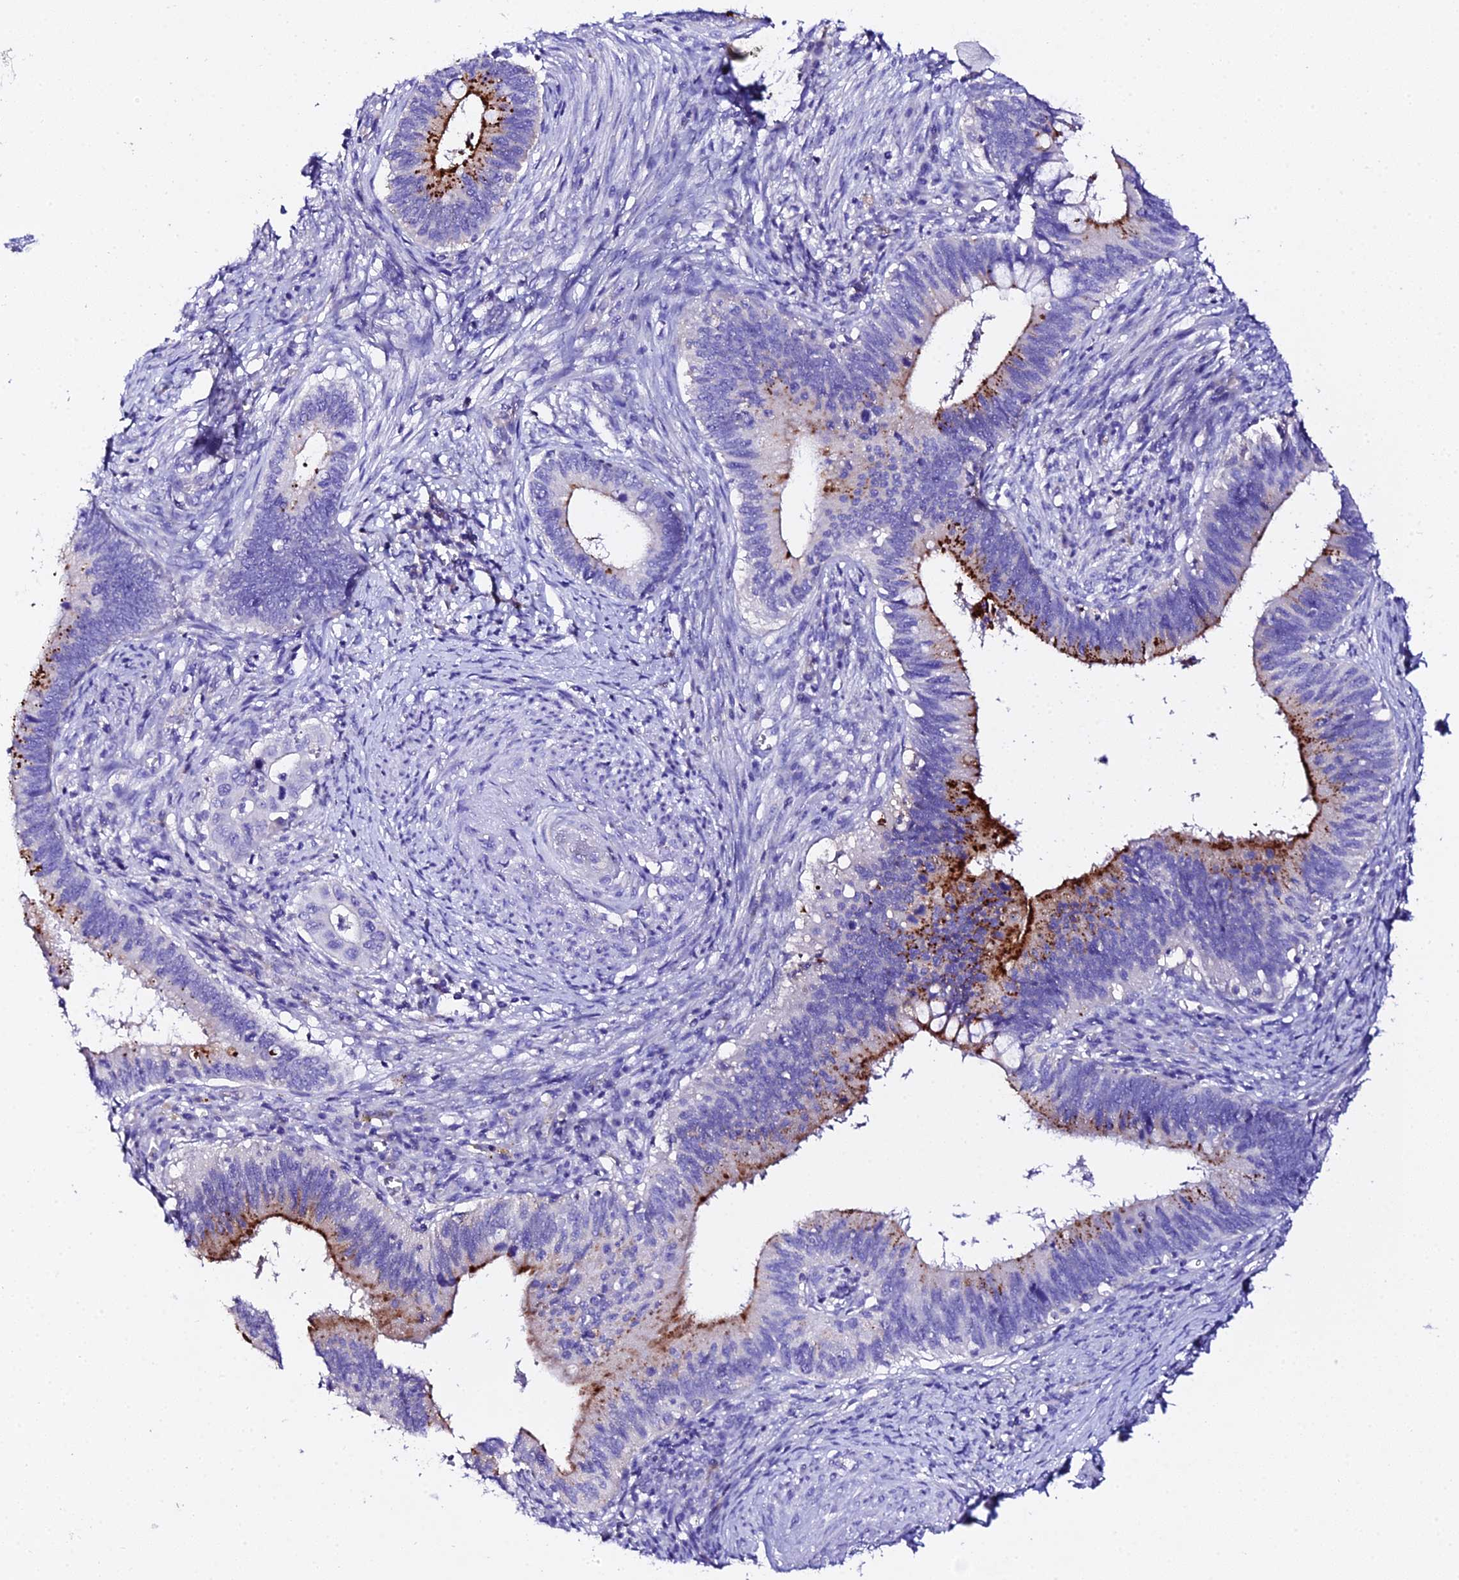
{"staining": {"intensity": "strong", "quantity": "25%-75%", "location": "cytoplasmic/membranous"}, "tissue": "cervical cancer", "cell_type": "Tumor cells", "image_type": "cancer", "snomed": [{"axis": "morphology", "description": "Adenocarcinoma, NOS"}, {"axis": "topography", "description": "Cervix"}], "caption": "Protein expression analysis of human adenocarcinoma (cervical) reveals strong cytoplasmic/membranous staining in approximately 25%-75% of tumor cells.", "gene": "TMEM117", "patient": {"sex": "female", "age": 42}}